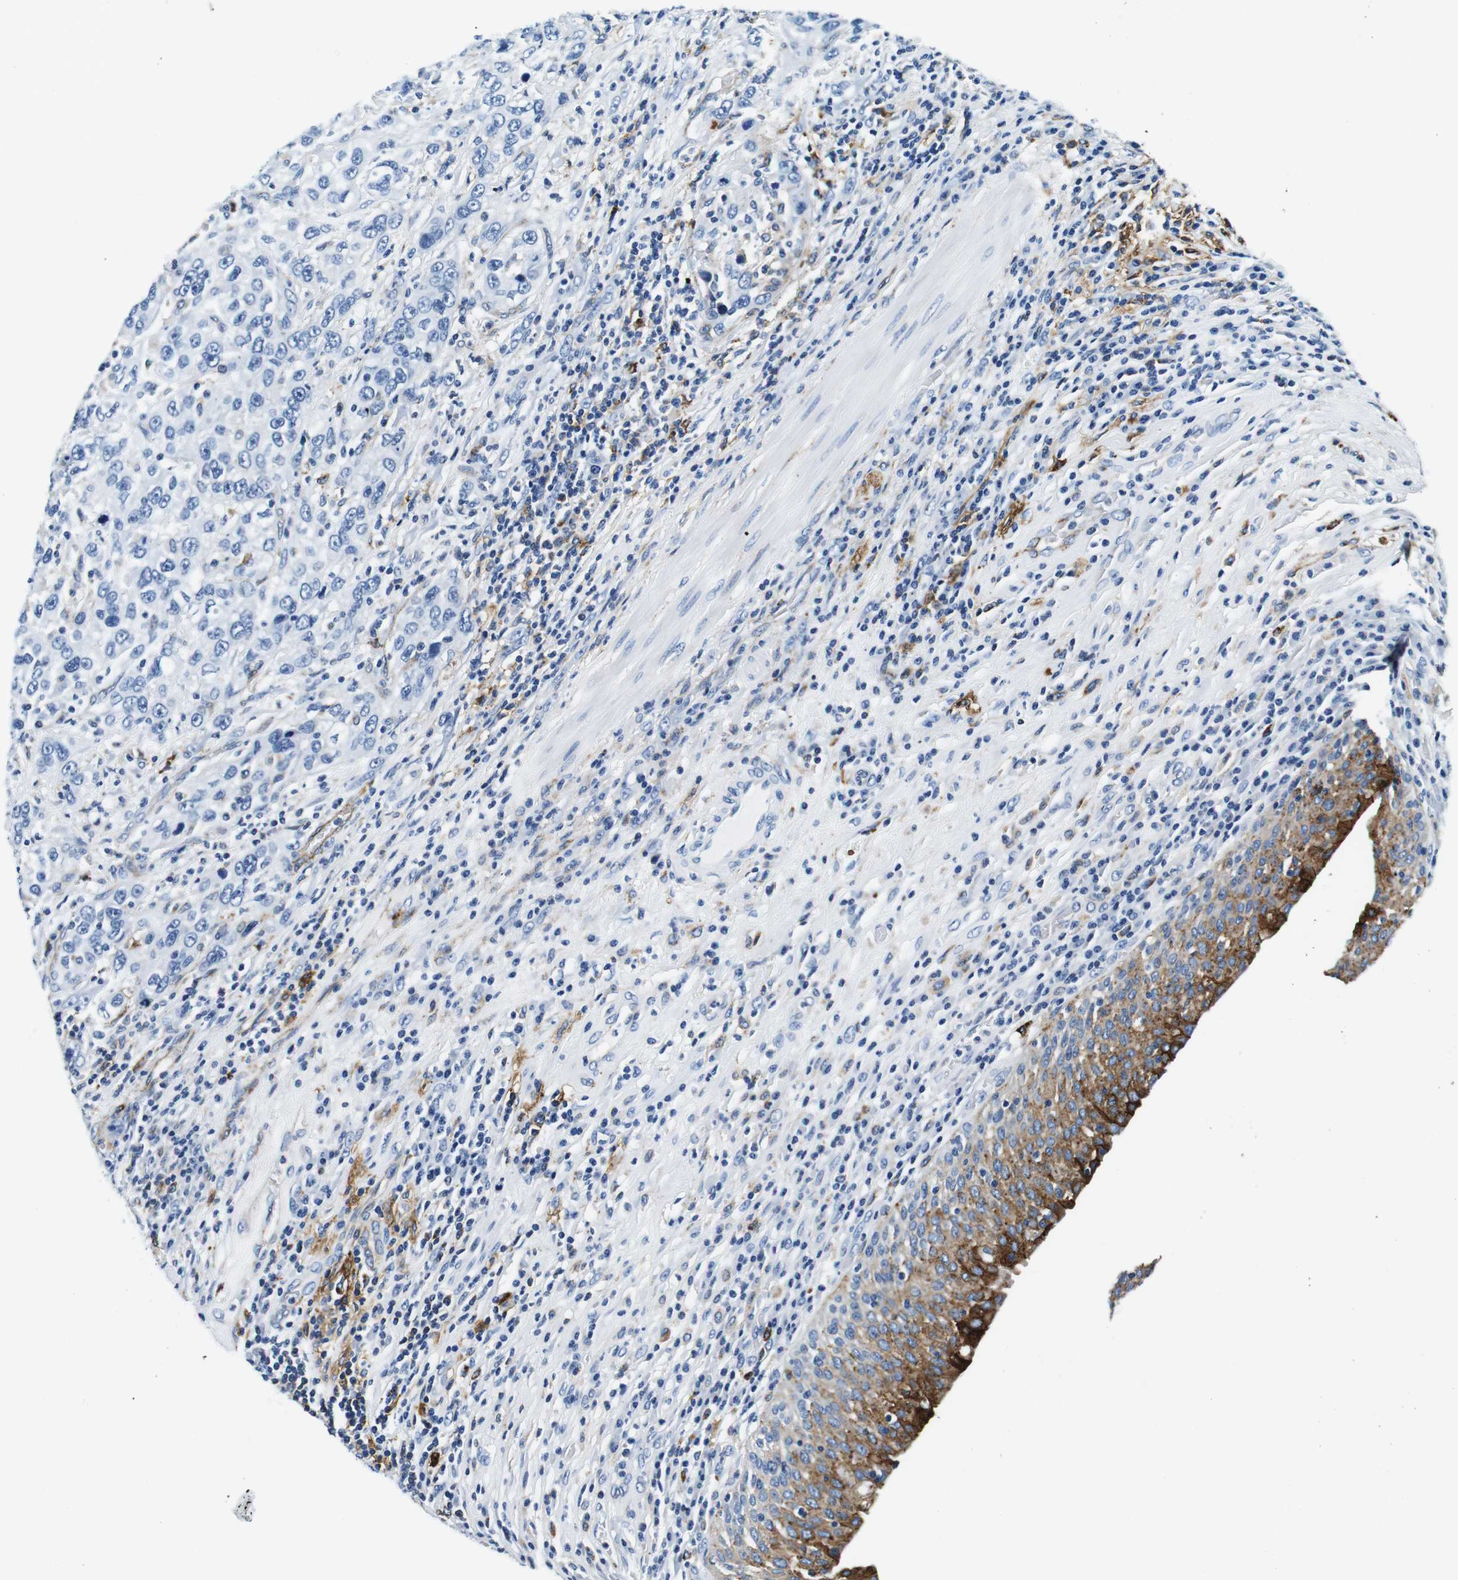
{"staining": {"intensity": "strong", "quantity": "<25%", "location": "cytoplasmic/membranous"}, "tissue": "urothelial cancer", "cell_type": "Tumor cells", "image_type": "cancer", "snomed": [{"axis": "morphology", "description": "Urothelial carcinoma, High grade"}, {"axis": "topography", "description": "Urinary bladder"}], "caption": "This is a histology image of immunohistochemistry (IHC) staining of urothelial cancer, which shows strong staining in the cytoplasmic/membranous of tumor cells.", "gene": "HLA-DRB1", "patient": {"sex": "female", "age": 80}}